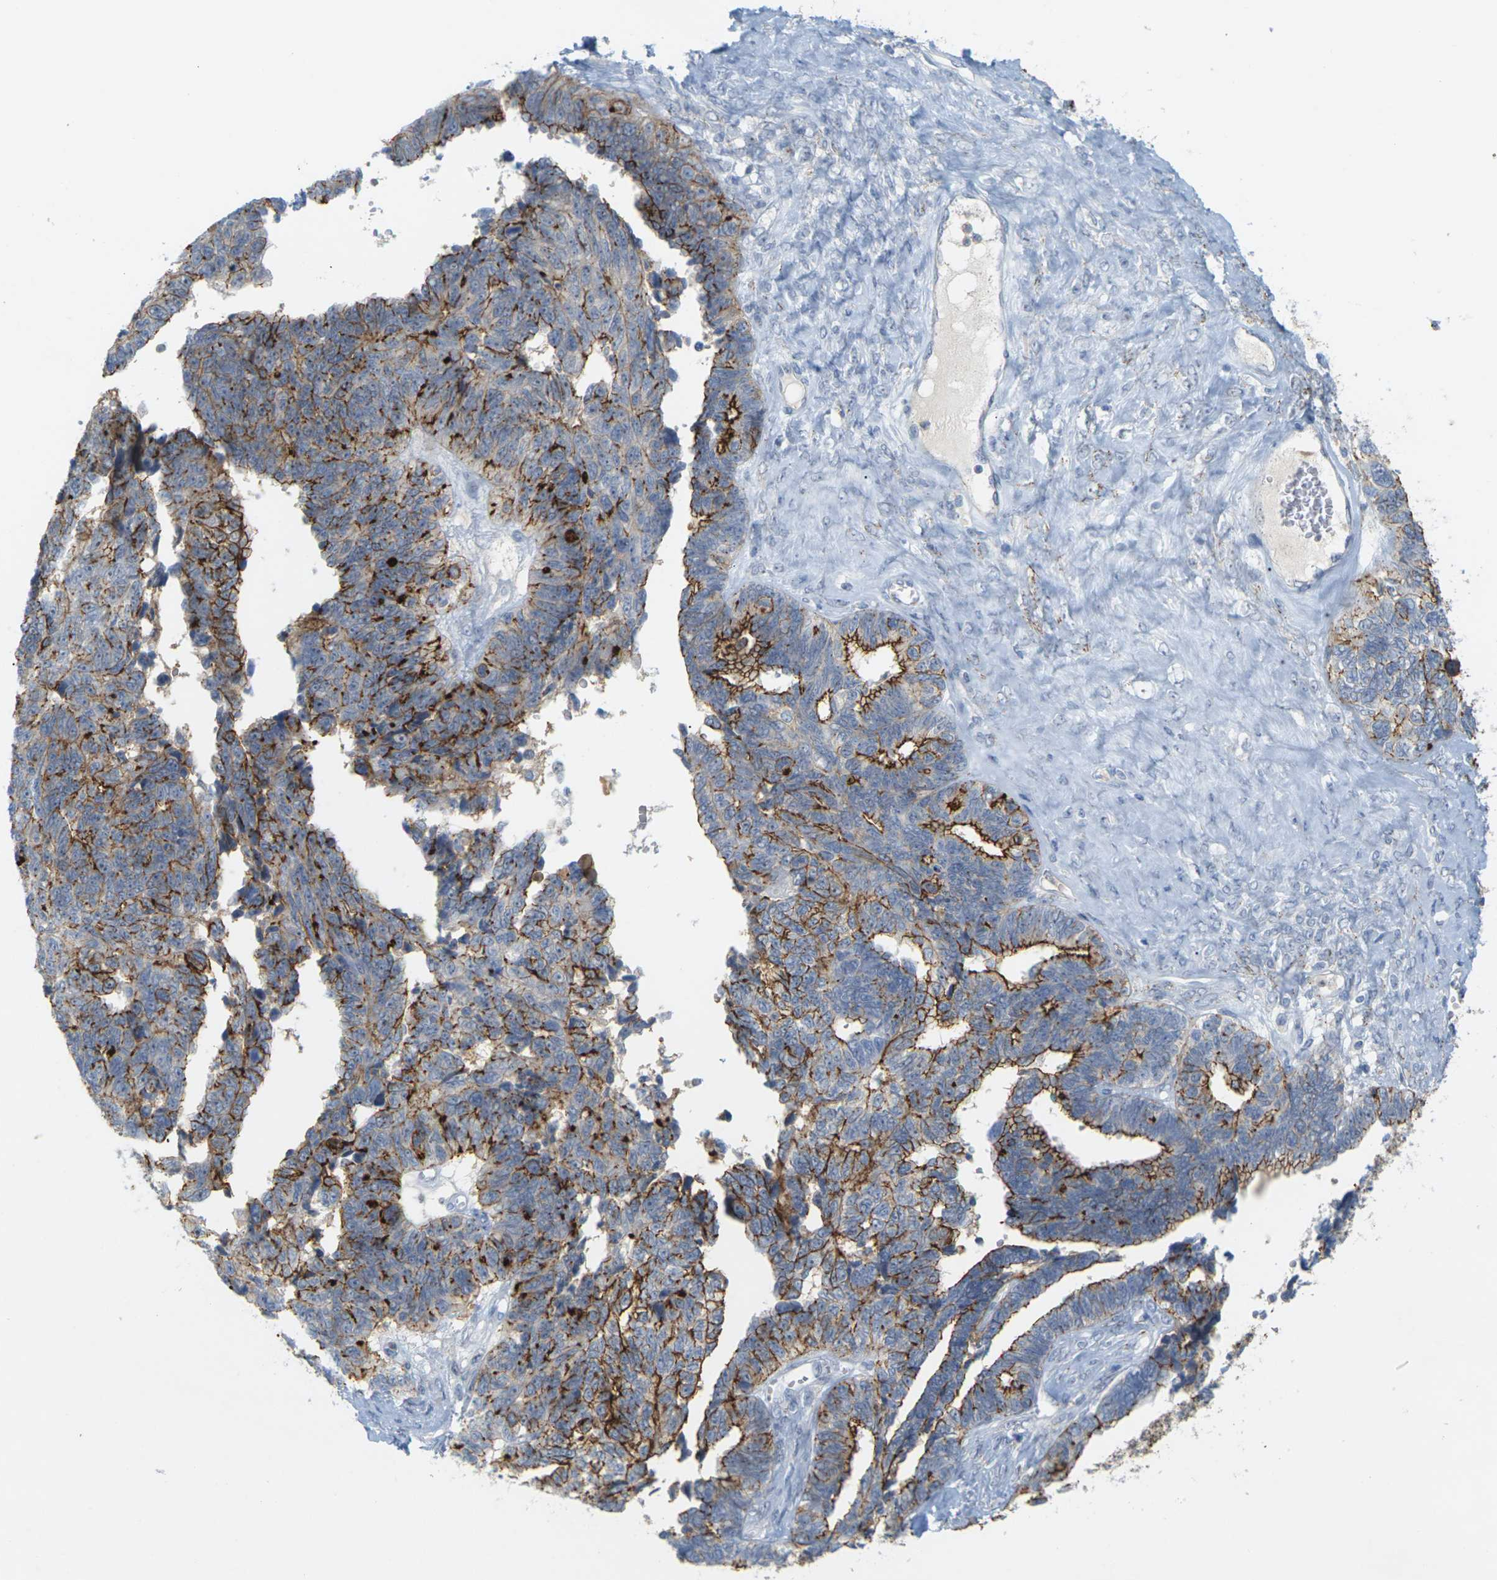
{"staining": {"intensity": "strong", "quantity": "25%-75%", "location": "cytoplasmic/membranous"}, "tissue": "ovarian cancer", "cell_type": "Tumor cells", "image_type": "cancer", "snomed": [{"axis": "morphology", "description": "Cystadenocarcinoma, serous, NOS"}, {"axis": "topography", "description": "Ovary"}], "caption": "Immunohistochemistry photomicrograph of neoplastic tissue: ovarian serous cystadenocarcinoma stained using IHC demonstrates high levels of strong protein expression localized specifically in the cytoplasmic/membranous of tumor cells, appearing as a cytoplasmic/membranous brown color.", "gene": "CLDN3", "patient": {"sex": "female", "age": 79}}